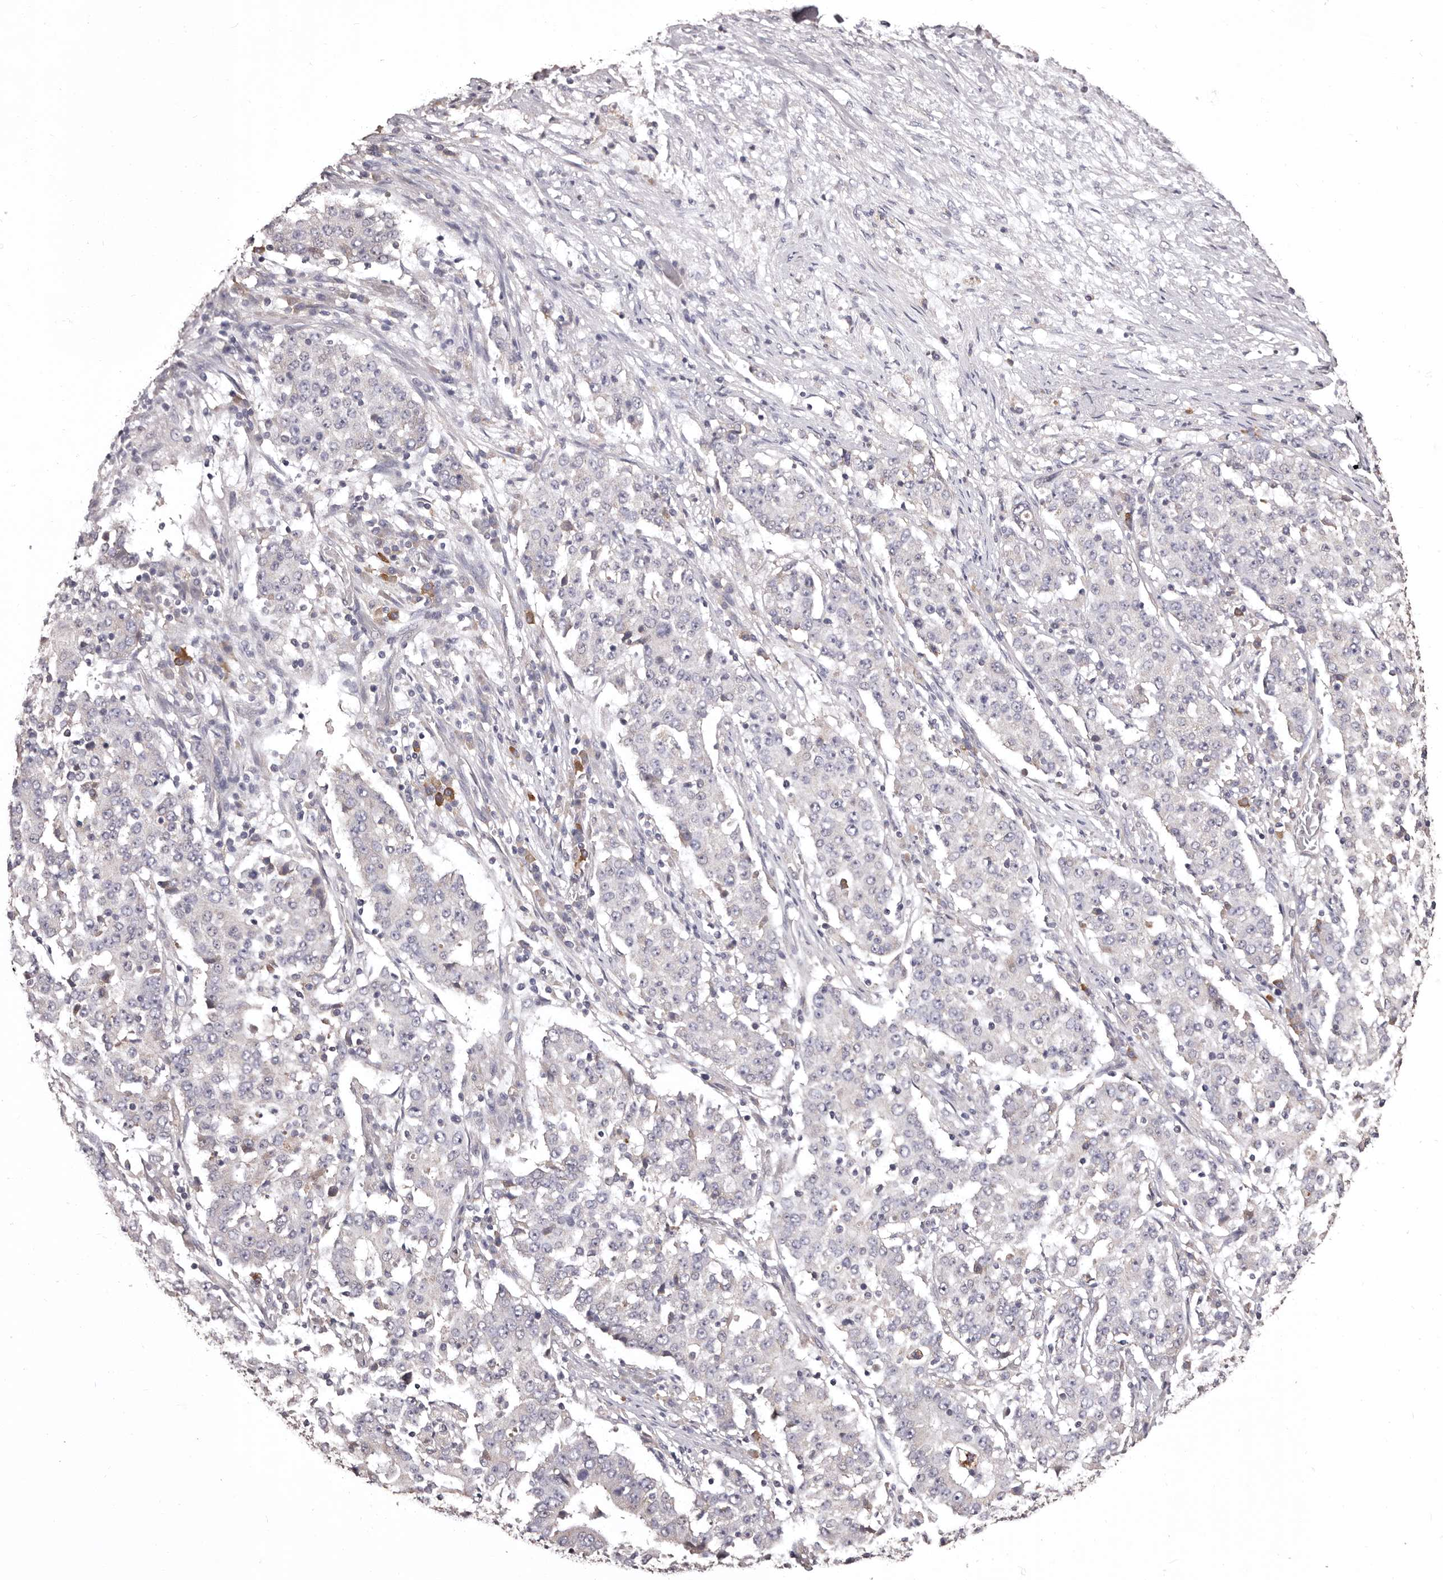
{"staining": {"intensity": "negative", "quantity": "none", "location": "none"}, "tissue": "stomach cancer", "cell_type": "Tumor cells", "image_type": "cancer", "snomed": [{"axis": "morphology", "description": "Adenocarcinoma, NOS"}, {"axis": "topography", "description": "Stomach"}], "caption": "High magnification brightfield microscopy of adenocarcinoma (stomach) stained with DAB (3,3'-diaminobenzidine) (brown) and counterstained with hematoxylin (blue): tumor cells show no significant expression.", "gene": "ETNK1", "patient": {"sex": "male", "age": 59}}